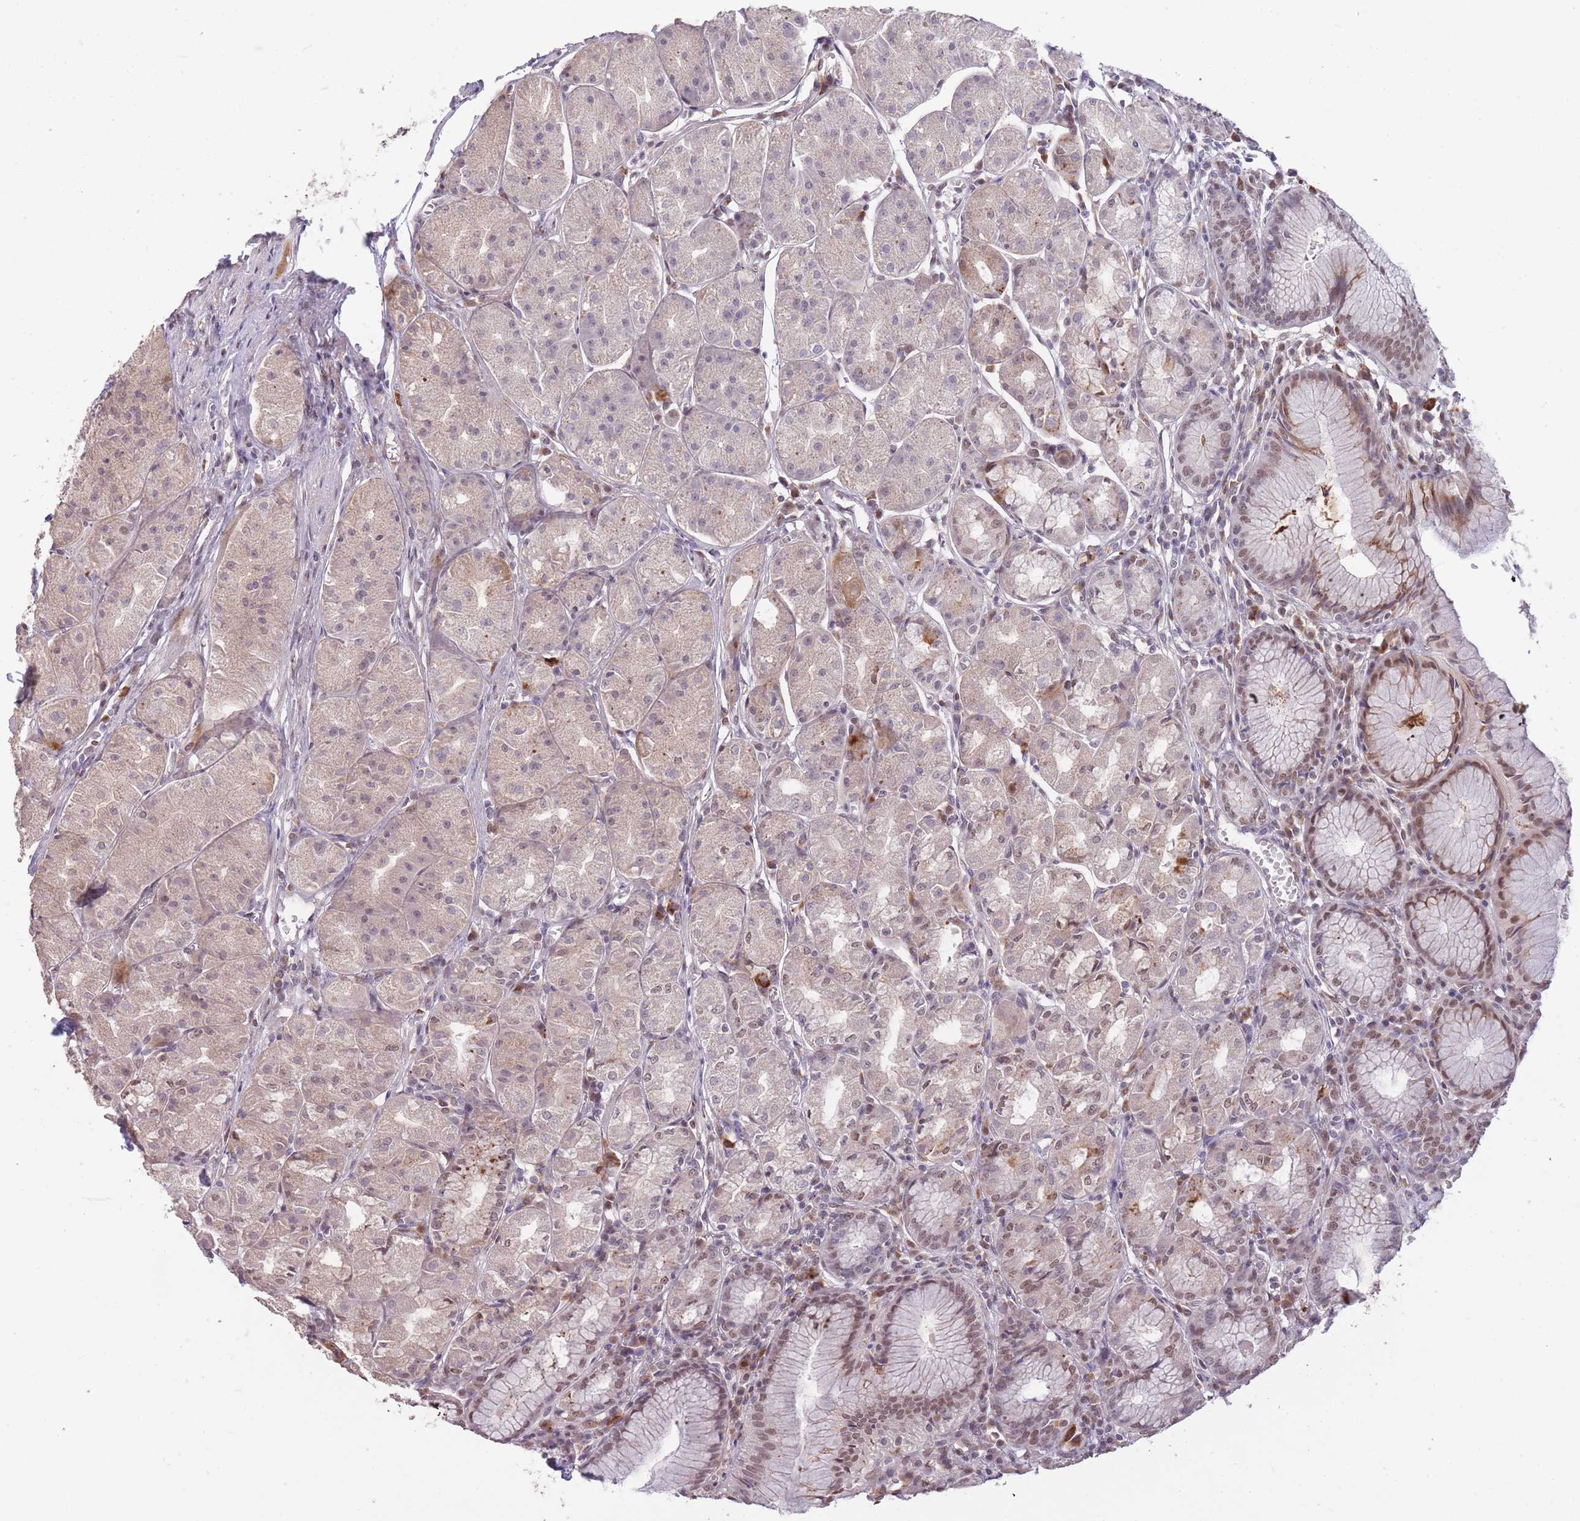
{"staining": {"intensity": "moderate", "quantity": "25%-75%", "location": "nuclear"}, "tissue": "stomach", "cell_type": "Glandular cells", "image_type": "normal", "snomed": [{"axis": "morphology", "description": "Normal tissue, NOS"}, {"axis": "topography", "description": "Stomach"}], "caption": "Stomach stained with immunohistochemistry displays moderate nuclear positivity in about 25%-75% of glandular cells.", "gene": "HNRNPUL1", "patient": {"sex": "male", "age": 55}}